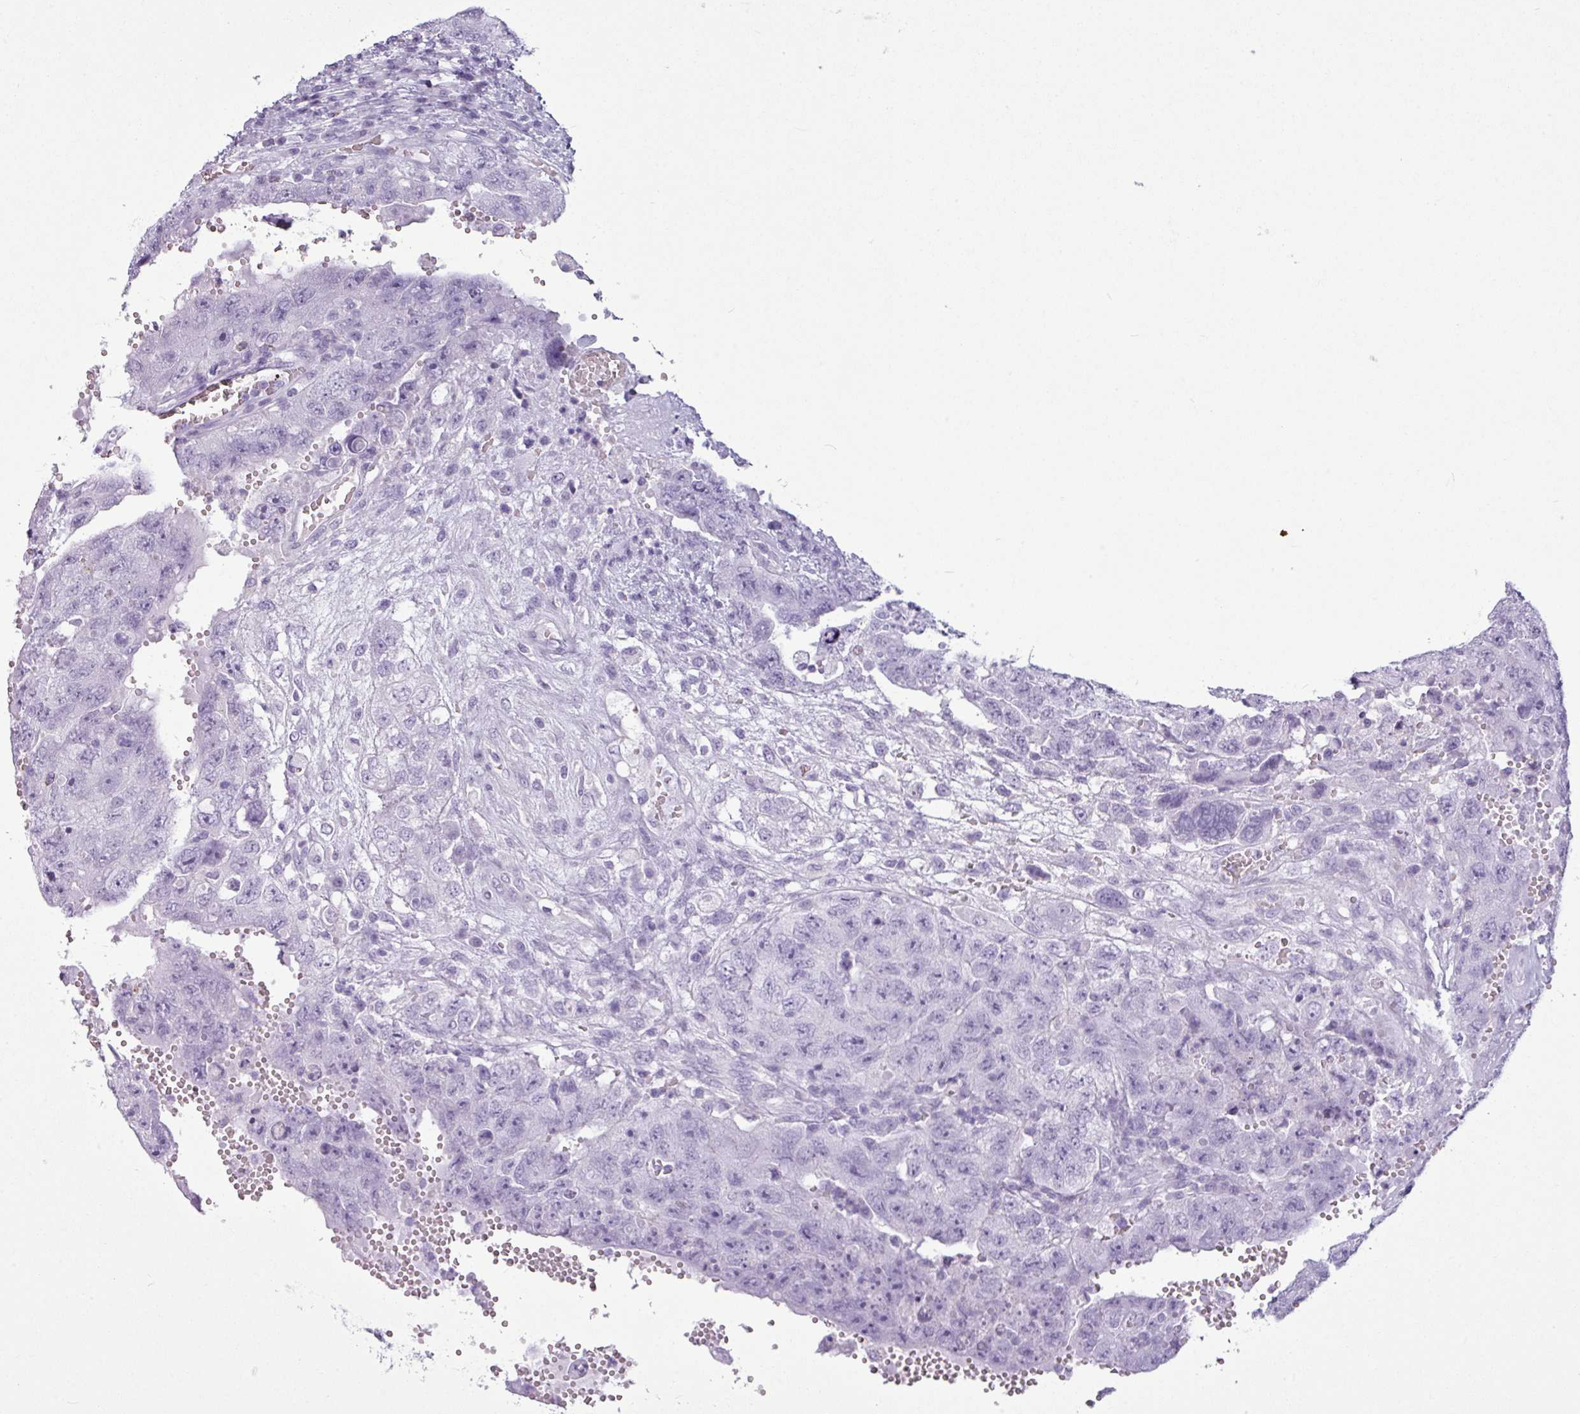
{"staining": {"intensity": "negative", "quantity": "none", "location": "none"}, "tissue": "testis cancer", "cell_type": "Tumor cells", "image_type": "cancer", "snomed": [{"axis": "morphology", "description": "Carcinoma, Embryonal, NOS"}, {"axis": "topography", "description": "Testis"}], "caption": "A micrograph of human embryonal carcinoma (testis) is negative for staining in tumor cells.", "gene": "AMY1B", "patient": {"sex": "male", "age": 26}}